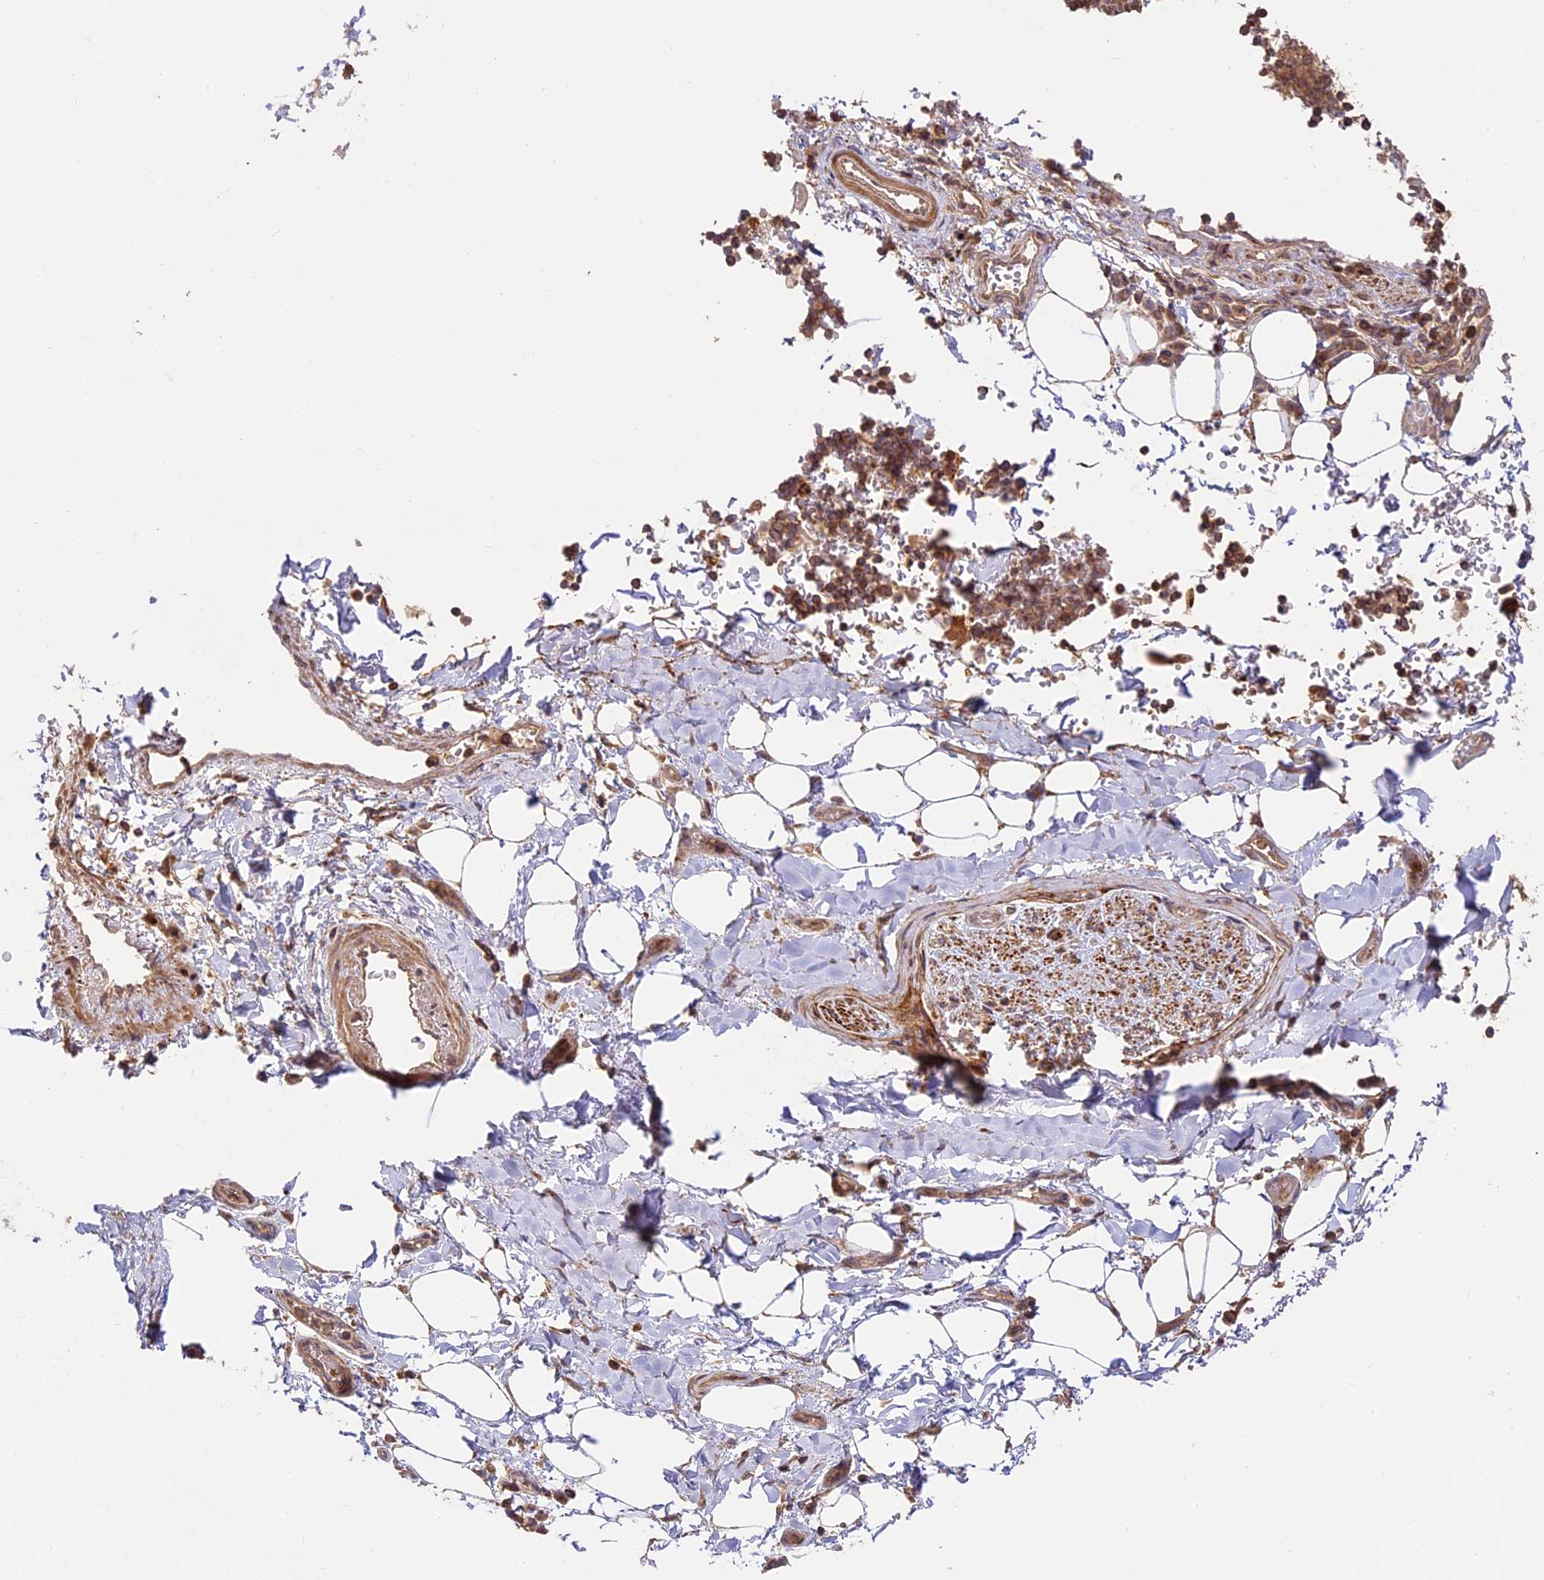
{"staining": {"intensity": "weak", "quantity": ">75%", "location": "cytoplasmic/membranous"}, "tissue": "adipose tissue", "cell_type": "Adipocytes", "image_type": "normal", "snomed": [{"axis": "morphology", "description": "Normal tissue, NOS"}, {"axis": "topography", "description": "Lymph node"}, {"axis": "topography", "description": "Cartilage tissue"}, {"axis": "topography", "description": "Bronchus"}], "caption": "Immunohistochemical staining of normal adipose tissue exhibits weak cytoplasmic/membranous protein positivity in about >75% of adipocytes. (DAB = brown stain, brightfield microscopy at high magnification).", "gene": "DGKH", "patient": {"sex": "male", "age": 63}}